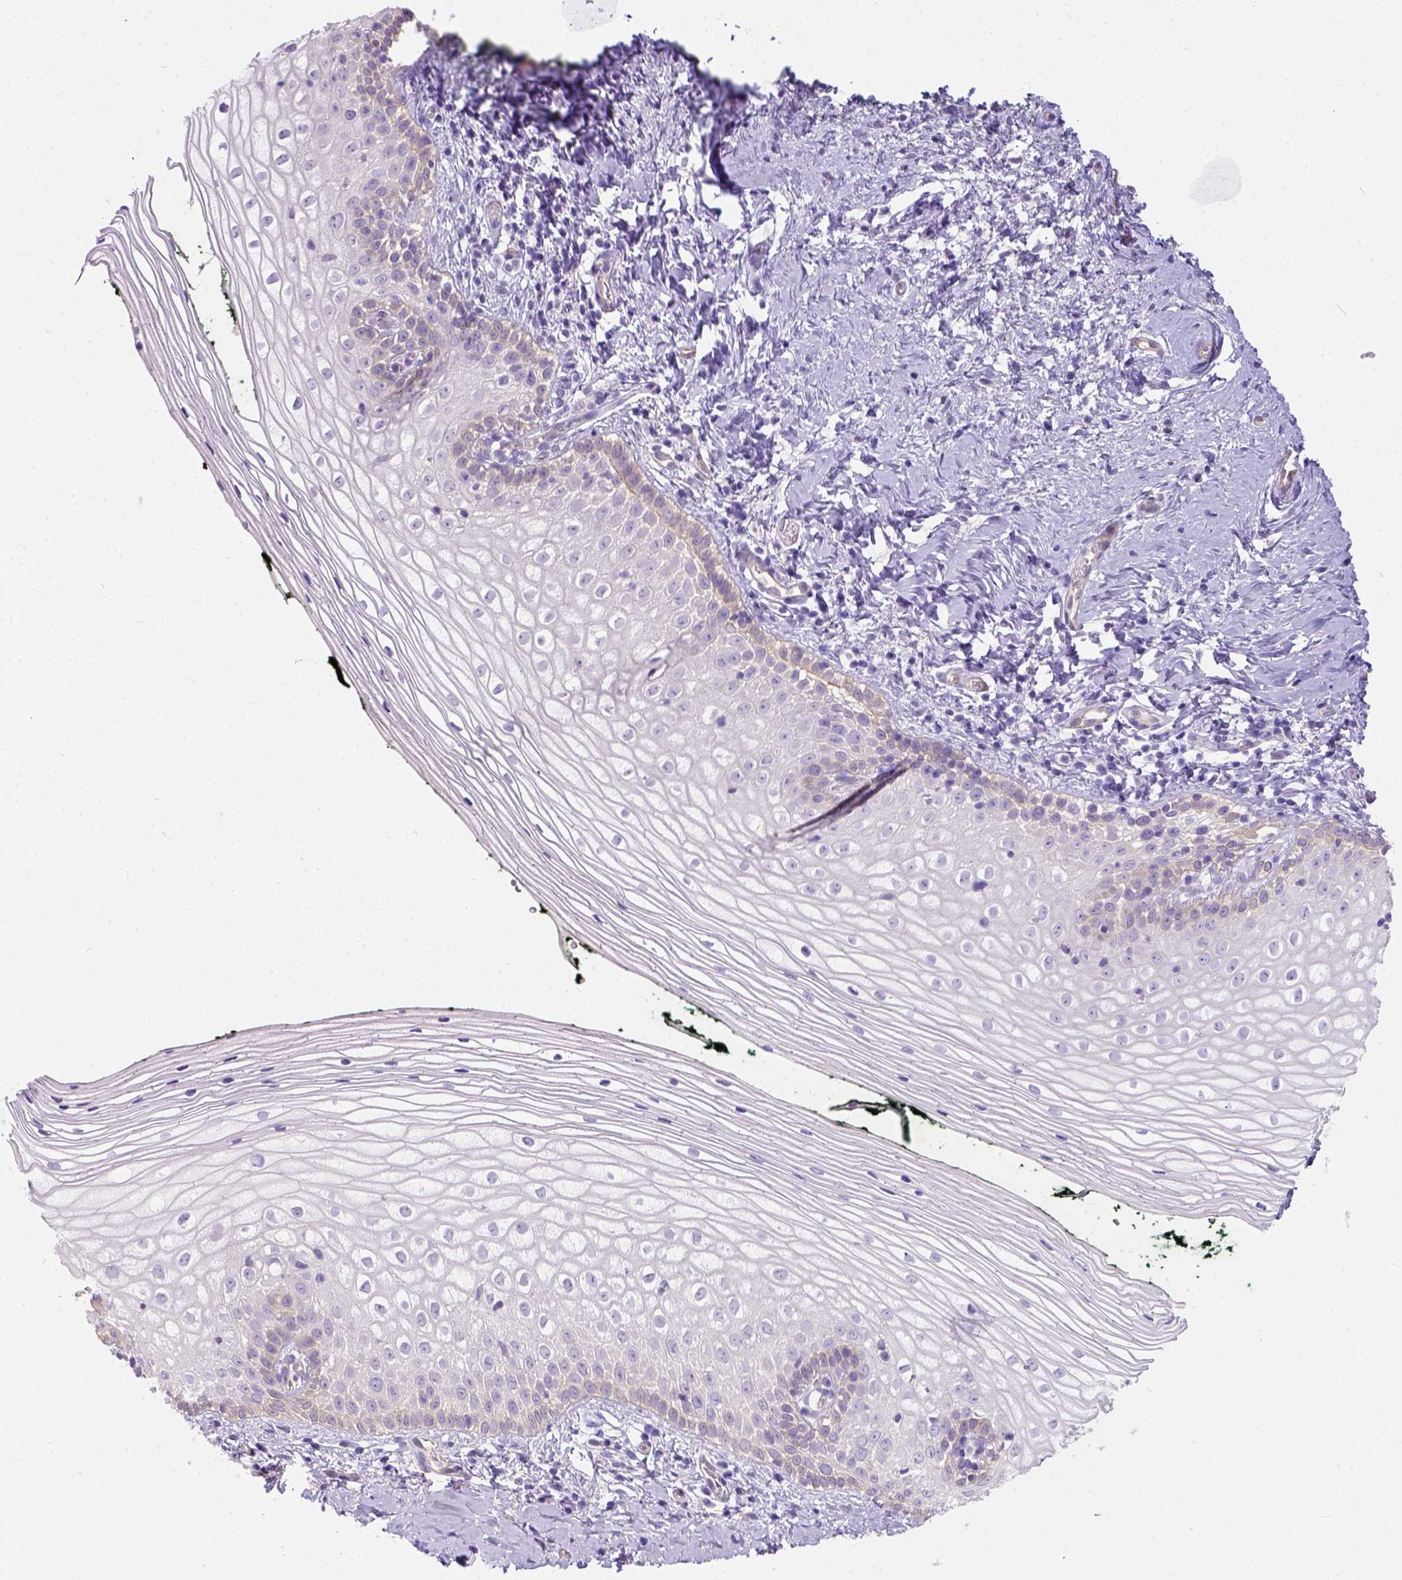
{"staining": {"intensity": "negative", "quantity": "none", "location": "none"}, "tissue": "vagina", "cell_type": "Squamous epithelial cells", "image_type": "normal", "snomed": [{"axis": "morphology", "description": "Normal tissue, NOS"}, {"axis": "topography", "description": "Vagina"}], "caption": "The histopathology image demonstrates no staining of squamous epithelial cells in unremarkable vagina. The staining is performed using DAB (3,3'-diaminobenzidine) brown chromogen with nuclei counter-stained in using hematoxylin.", "gene": "PHF7", "patient": {"sex": "female", "age": 47}}